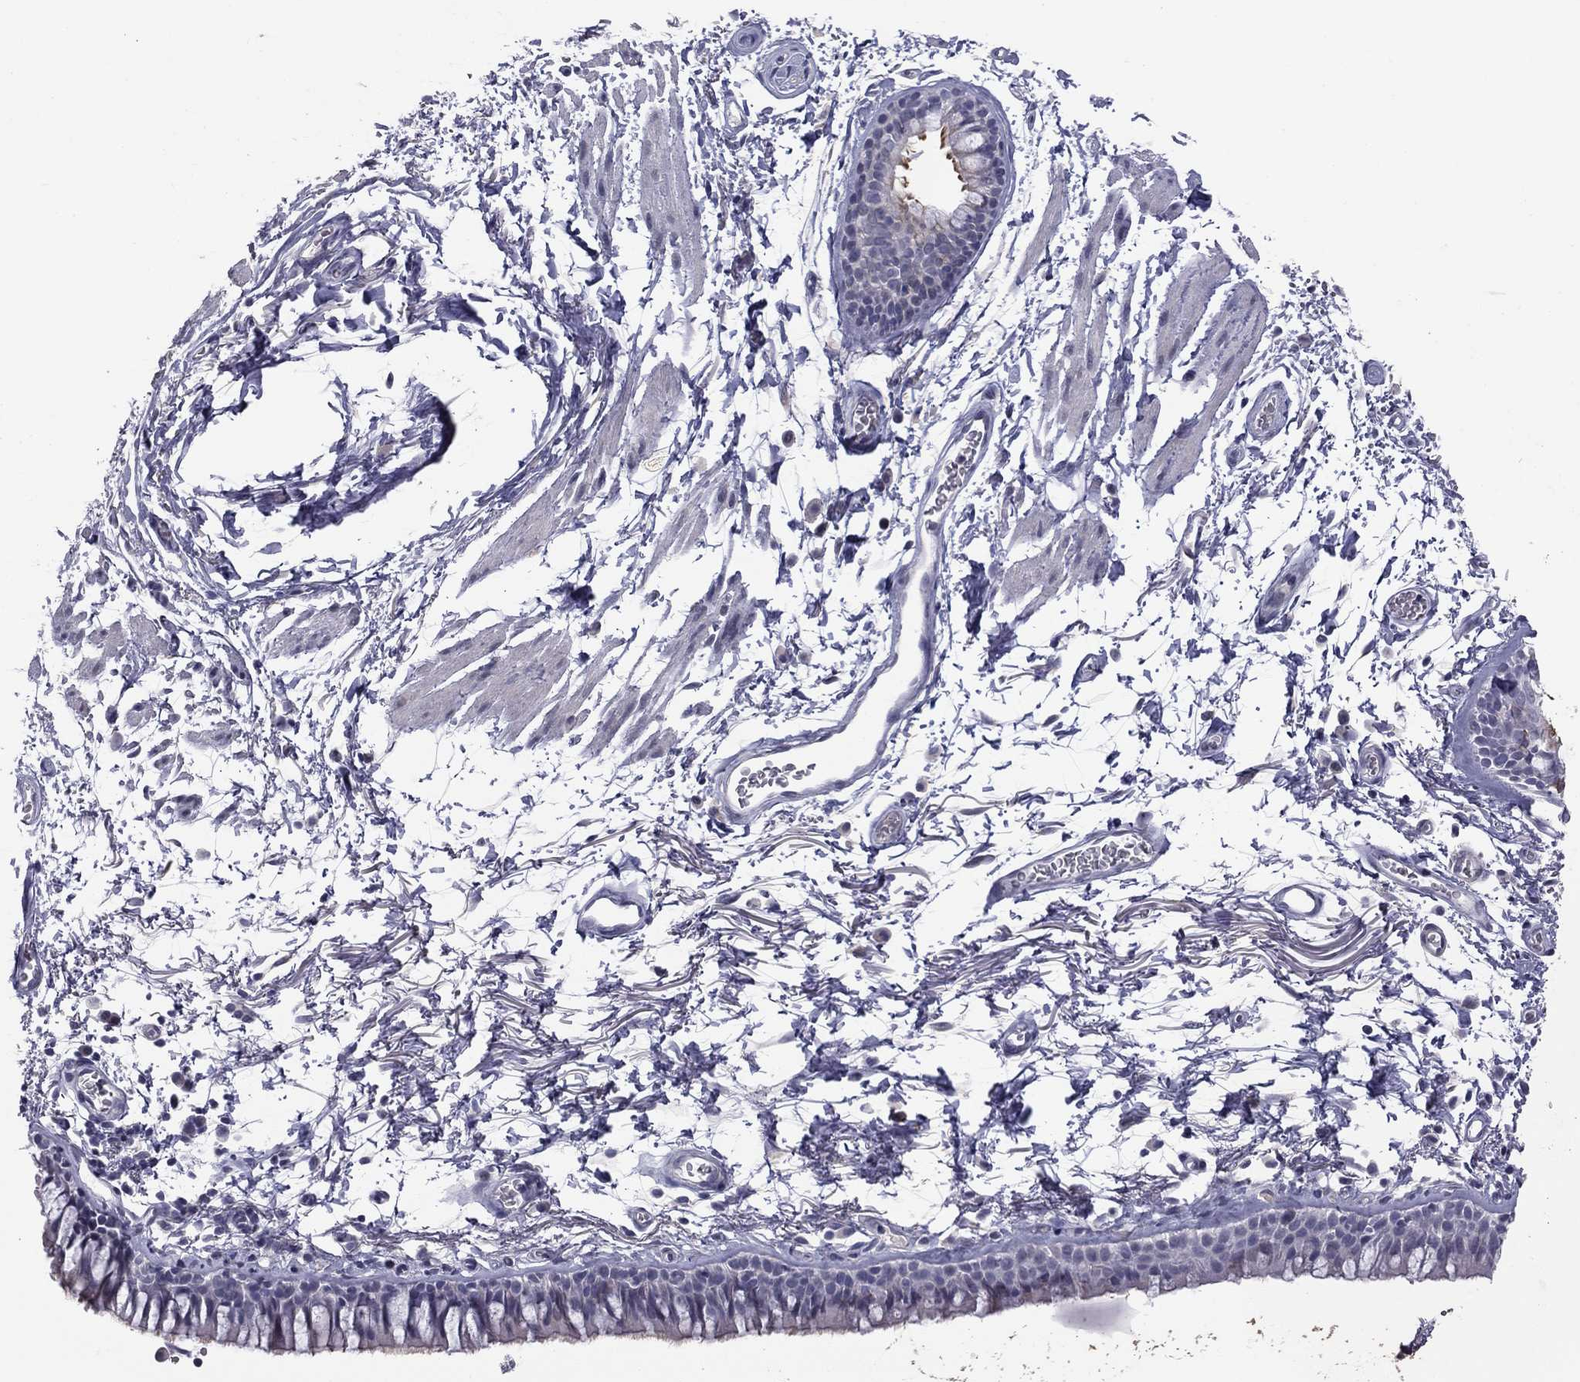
{"staining": {"intensity": "negative", "quantity": "none", "location": "none"}, "tissue": "adipose tissue", "cell_type": "Adipocytes", "image_type": "normal", "snomed": [{"axis": "morphology", "description": "Normal tissue, NOS"}, {"axis": "topography", "description": "Cartilage tissue"}, {"axis": "topography", "description": "Bronchus"}], "caption": "Adipocytes show no significant expression in unremarkable adipose tissue. (IHC, brightfield microscopy, high magnification).", "gene": "PRRT2", "patient": {"sex": "female", "age": 79}}